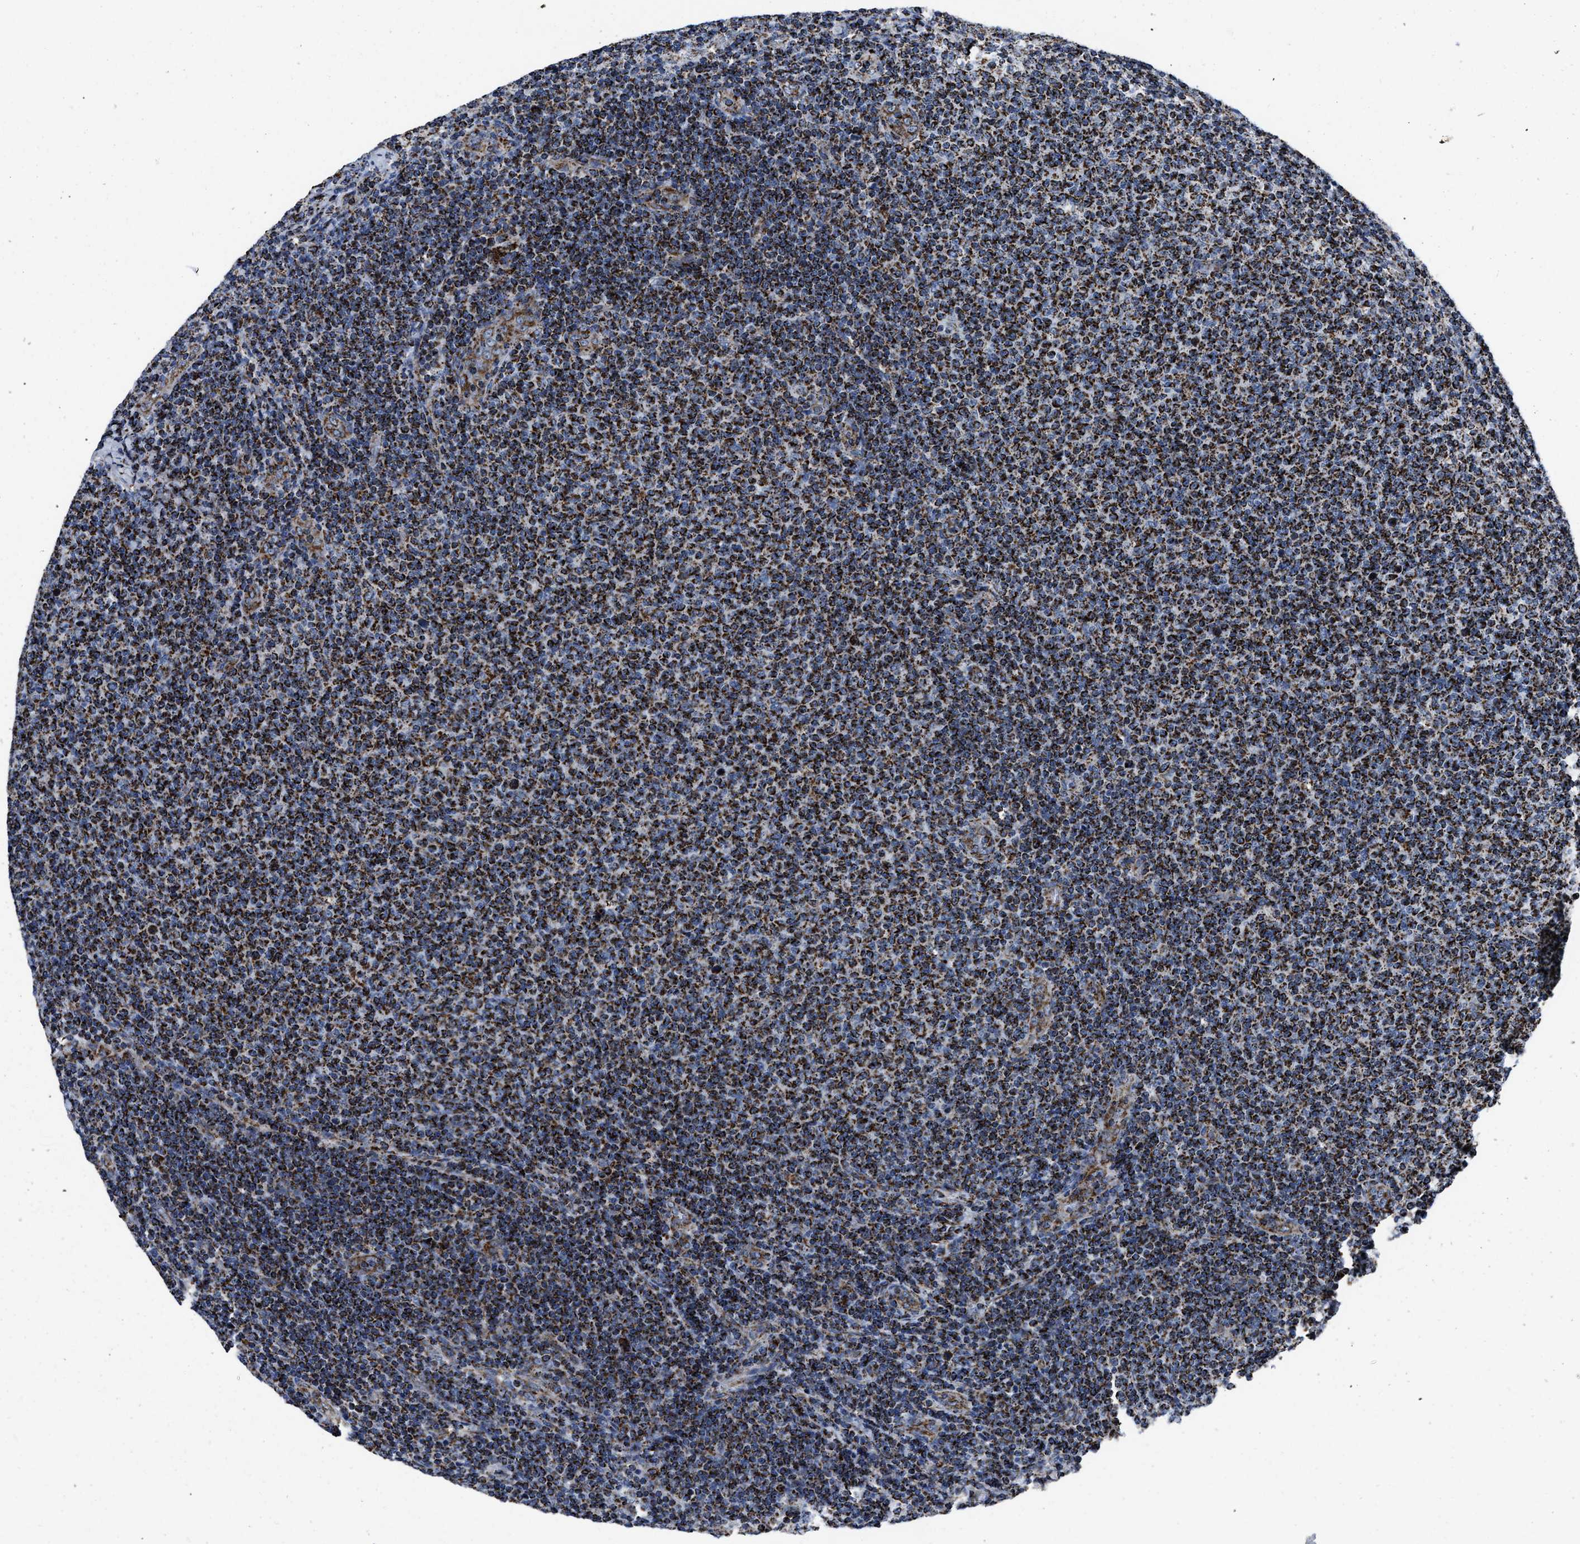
{"staining": {"intensity": "strong", "quantity": ">75%", "location": "cytoplasmic/membranous"}, "tissue": "lymphoma", "cell_type": "Tumor cells", "image_type": "cancer", "snomed": [{"axis": "morphology", "description": "Malignant lymphoma, non-Hodgkin's type, Low grade"}, {"axis": "topography", "description": "Lymph node"}], "caption": "Human lymphoma stained with a brown dye demonstrates strong cytoplasmic/membranous positive staining in approximately >75% of tumor cells.", "gene": "NSD3", "patient": {"sex": "male", "age": 66}}